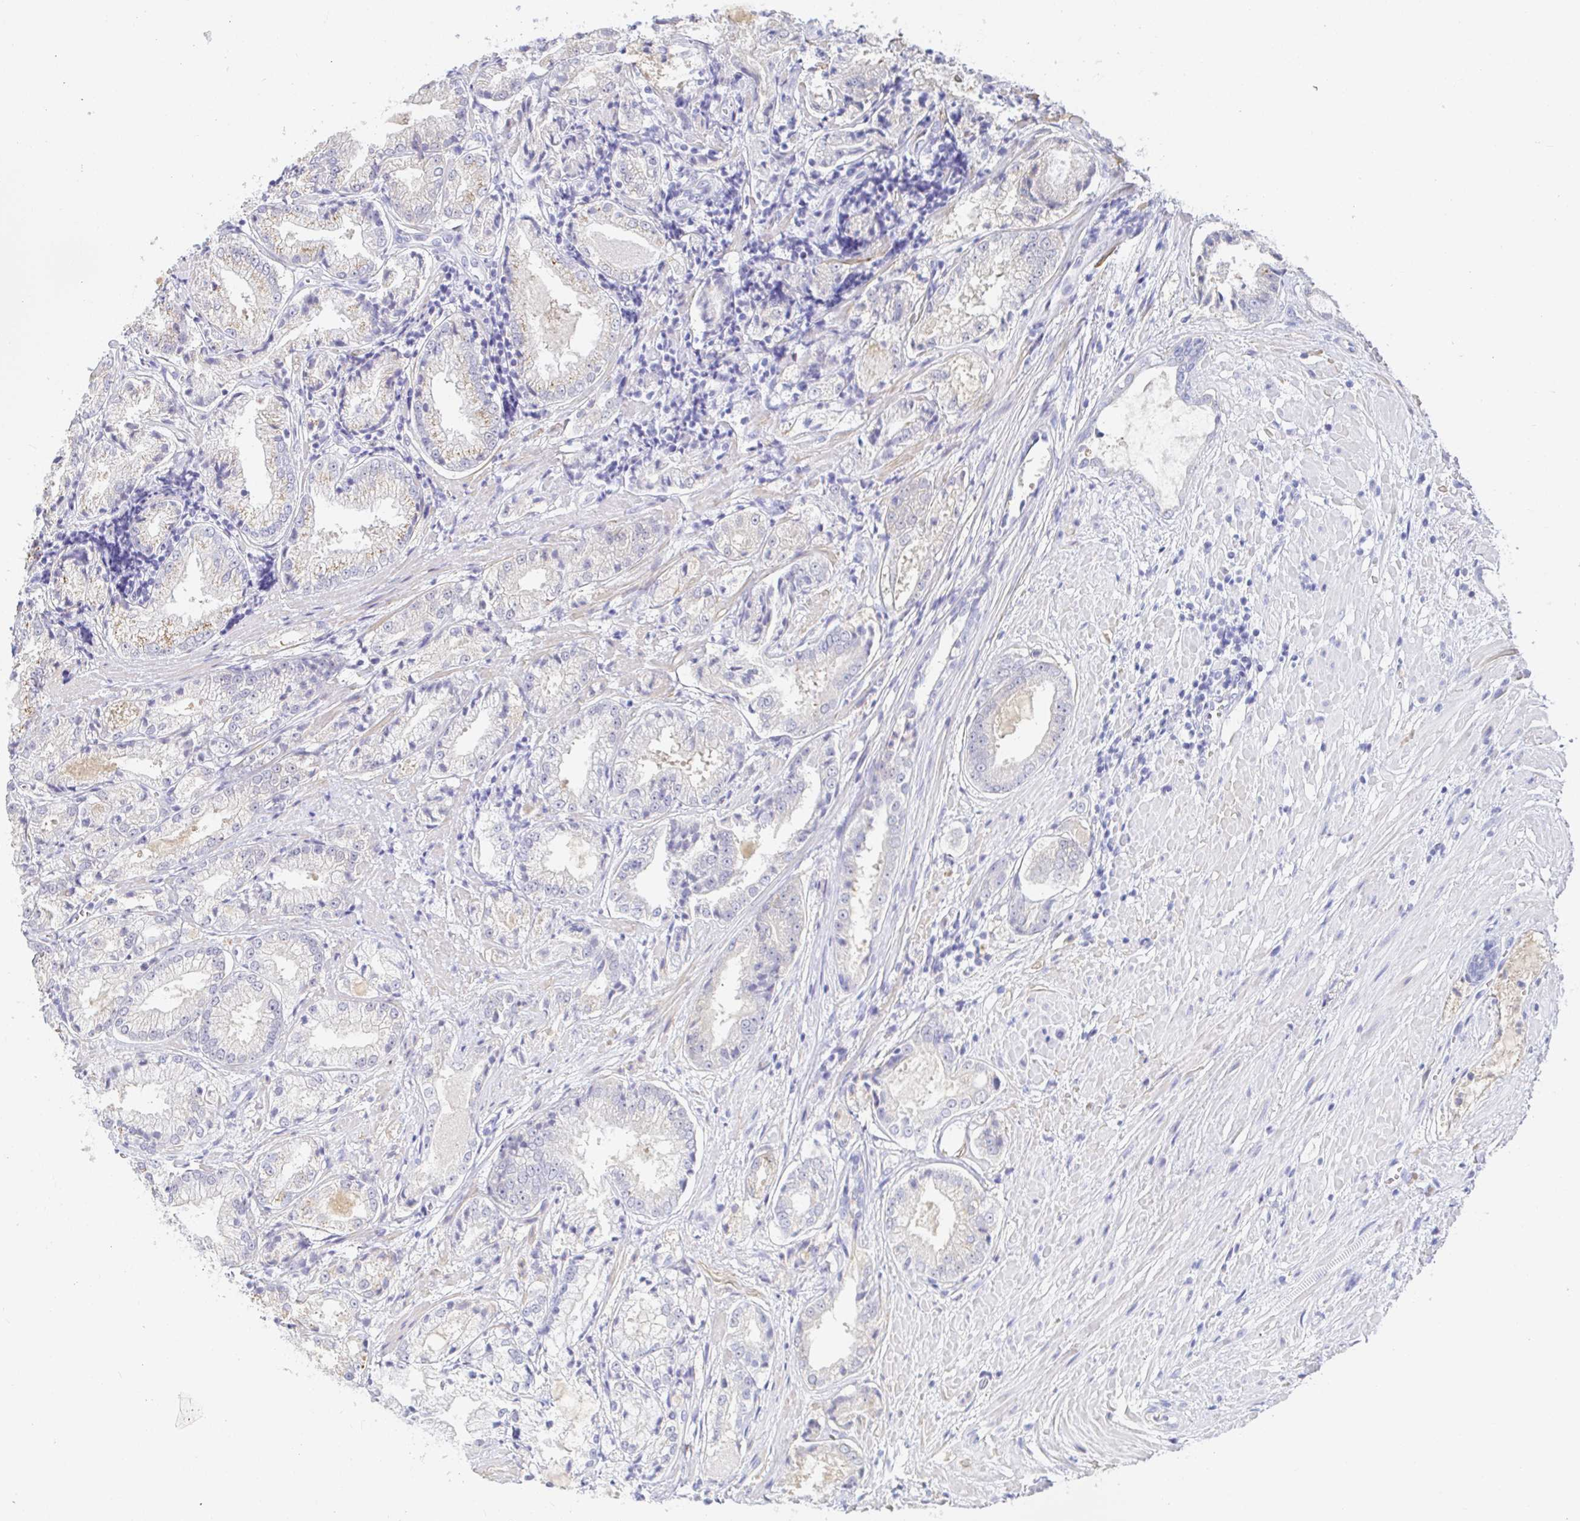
{"staining": {"intensity": "weak", "quantity": "<25%", "location": "cytoplasmic/membranous"}, "tissue": "prostate cancer", "cell_type": "Tumor cells", "image_type": "cancer", "snomed": [{"axis": "morphology", "description": "Adenocarcinoma, High grade"}, {"axis": "topography", "description": "Prostate"}], "caption": "There is no significant staining in tumor cells of prostate cancer (adenocarcinoma (high-grade)).", "gene": "PDE6B", "patient": {"sex": "male", "age": 61}}